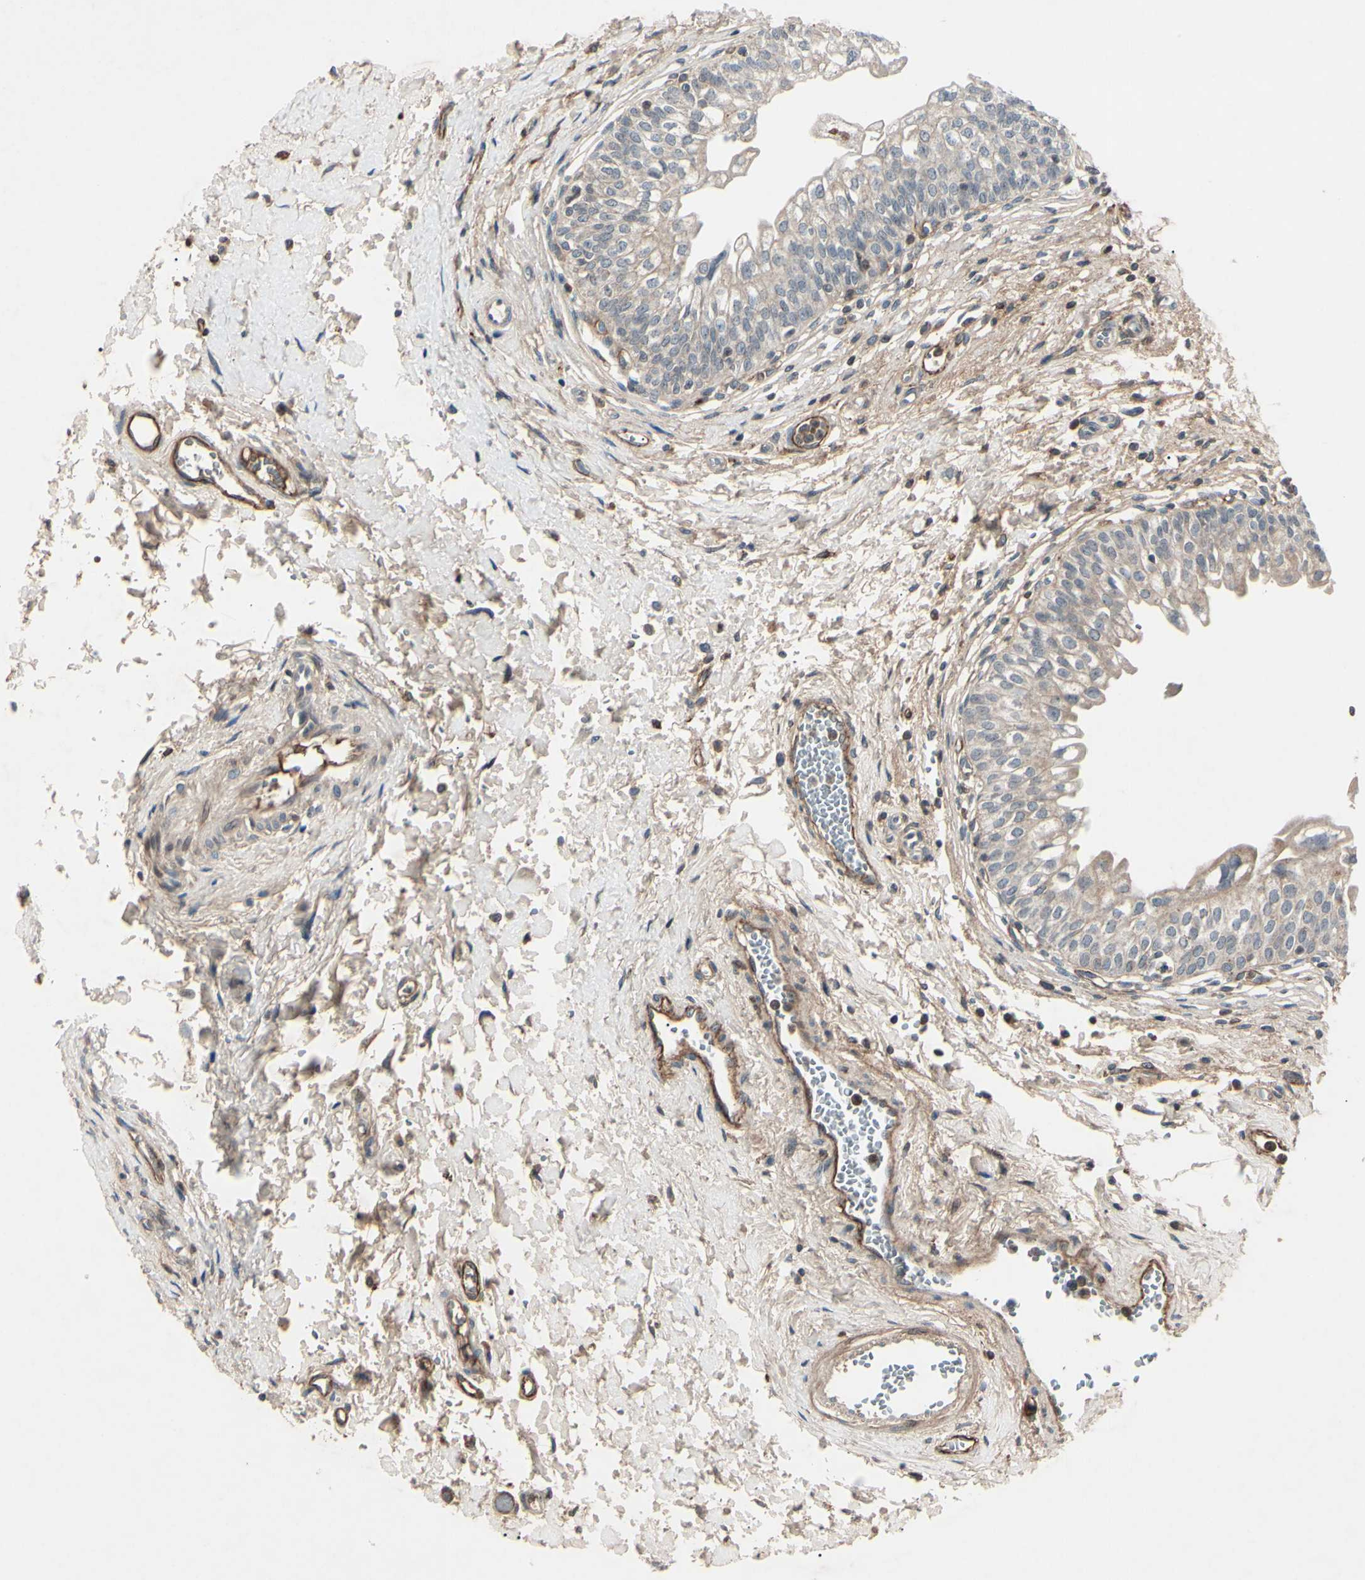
{"staining": {"intensity": "weak", "quantity": "<25%", "location": "cytoplasmic/membranous"}, "tissue": "urinary bladder", "cell_type": "Urothelial cells", "image_type": "normal", "snomed": [{"axis": "morphology", "description": "Normal tissue, NOS"}, {"axis": "topography", "description": "Urinary bladder"}], "caption": "The image displays no significant expression in urothelial cells of urinary bladder.", "gene": "AEBP1", "patient": {"sex": "male", "age": 55}}